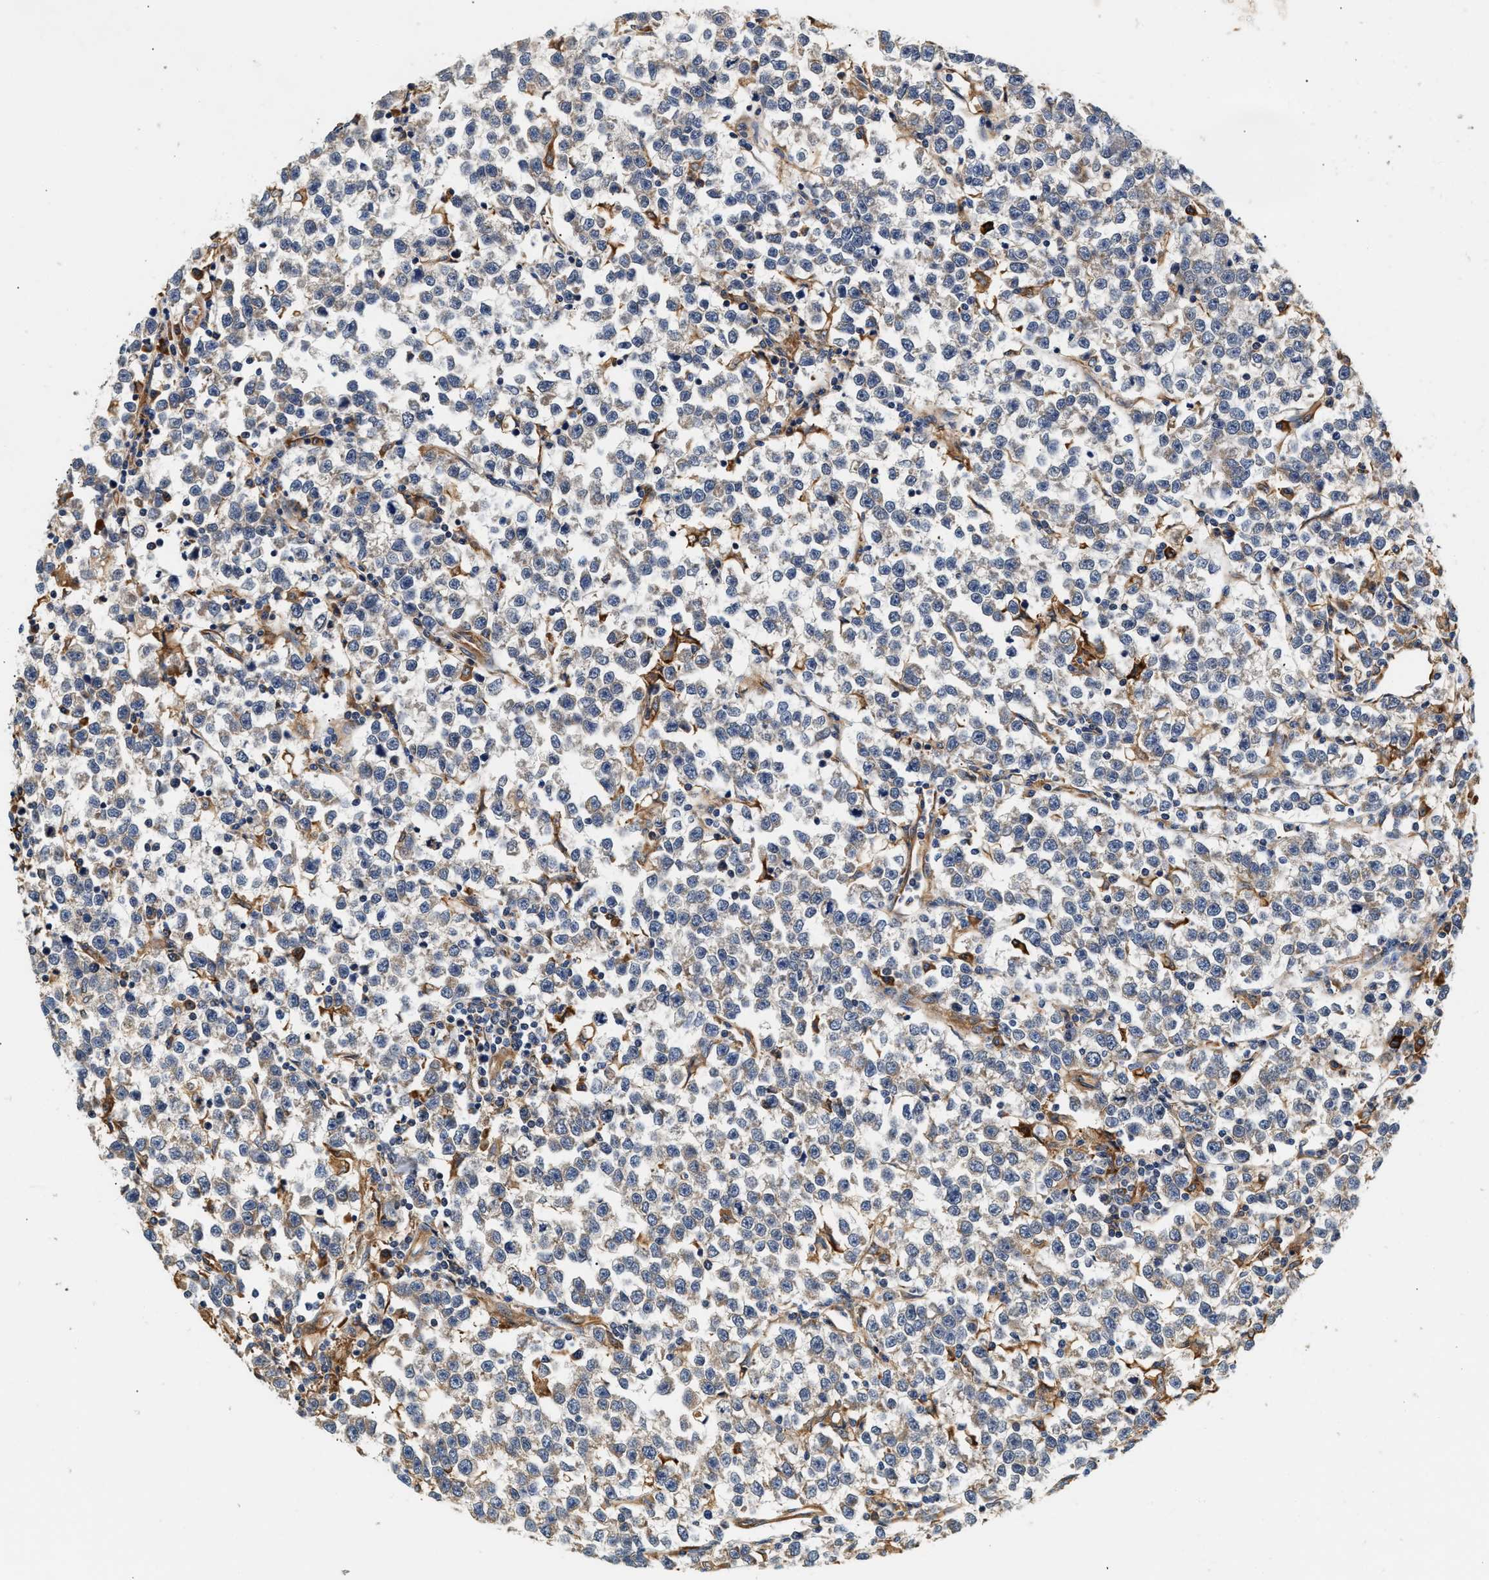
{"staining": {"intensity": "weak", "quantity": "<25%", "location": "cytoplasmic/membranous"}, "tissue": "testis cancer", "cell_type": "Tumor cells", "image_type": "cancer", "snomed": [{"axis": "morphology", "description": "Normal tissue, NOS"}, {"axis": "morphology", "description": "Seminoma, NOS"}, {"axis": "topography", "description": "Testis"}], "caption": "A micrograph of human testis seminoma is negative for staining in tumor cells. (Immunohistochemistry (ihc), brightfield microscopy, high magnification).", "gene": "IFT74", "patient": {"sex": "male", "age": 43}}